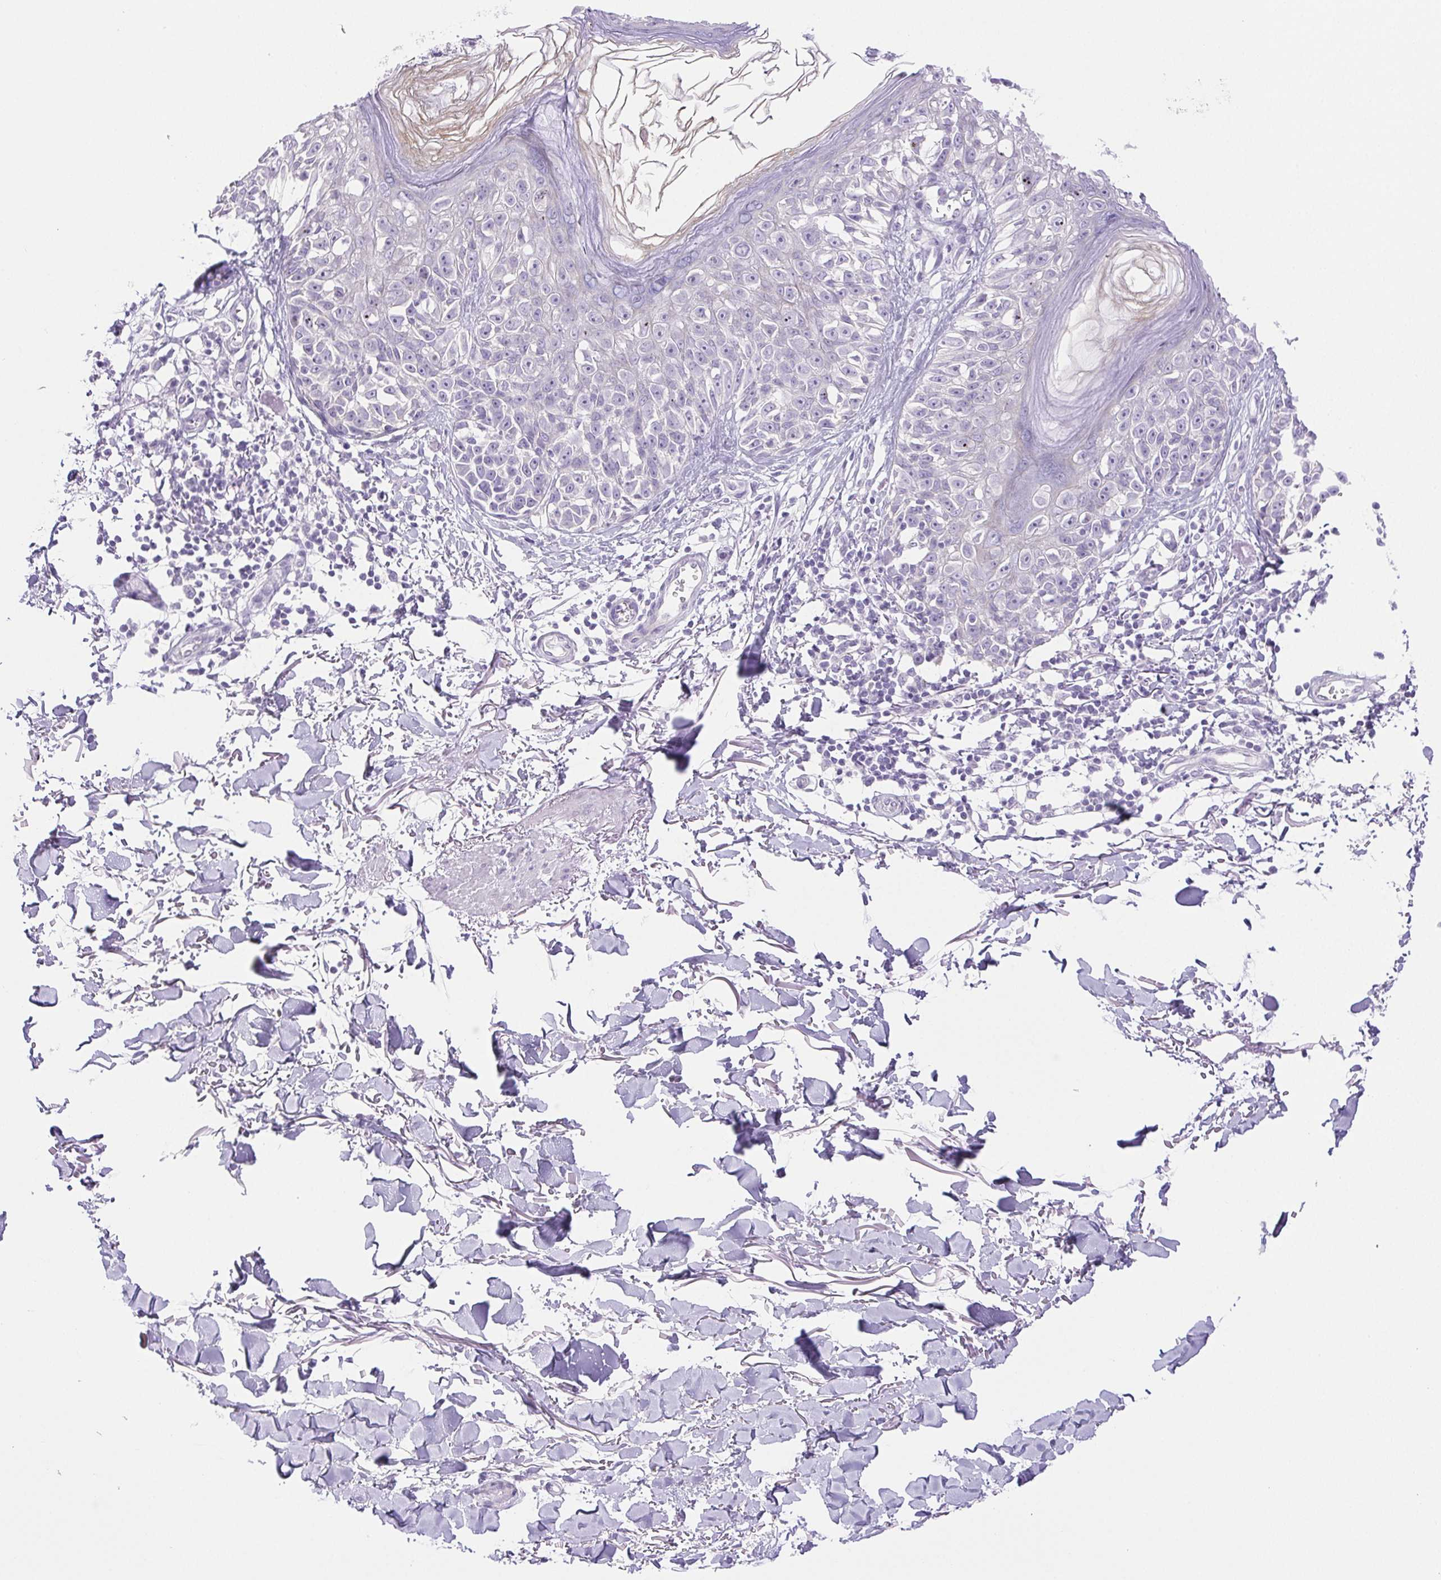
{"staining": {"intensity": "negative", "quantity": "none", "location": "none"}, "tissue": "melanoma", "cell_type": "Tumor cells", "image_type": "cancer", "snomed": [{"axis": "morphology", "description": "Malignant melanoma, NOS"}, {"axis": "topography", "description": "Skin"}], "caption": "Tumor cells are negative for brown protein staining in malignant melanoma. The staining was performed using DAB (3,3'-diaminobenzidine) to visualize the protein expression in brown, while the nuclei were stained in blue with hematoxylin (Magnification: 20x).", "gene": "PAPPA2", "patient": {"sex": "male", "age": 73}}